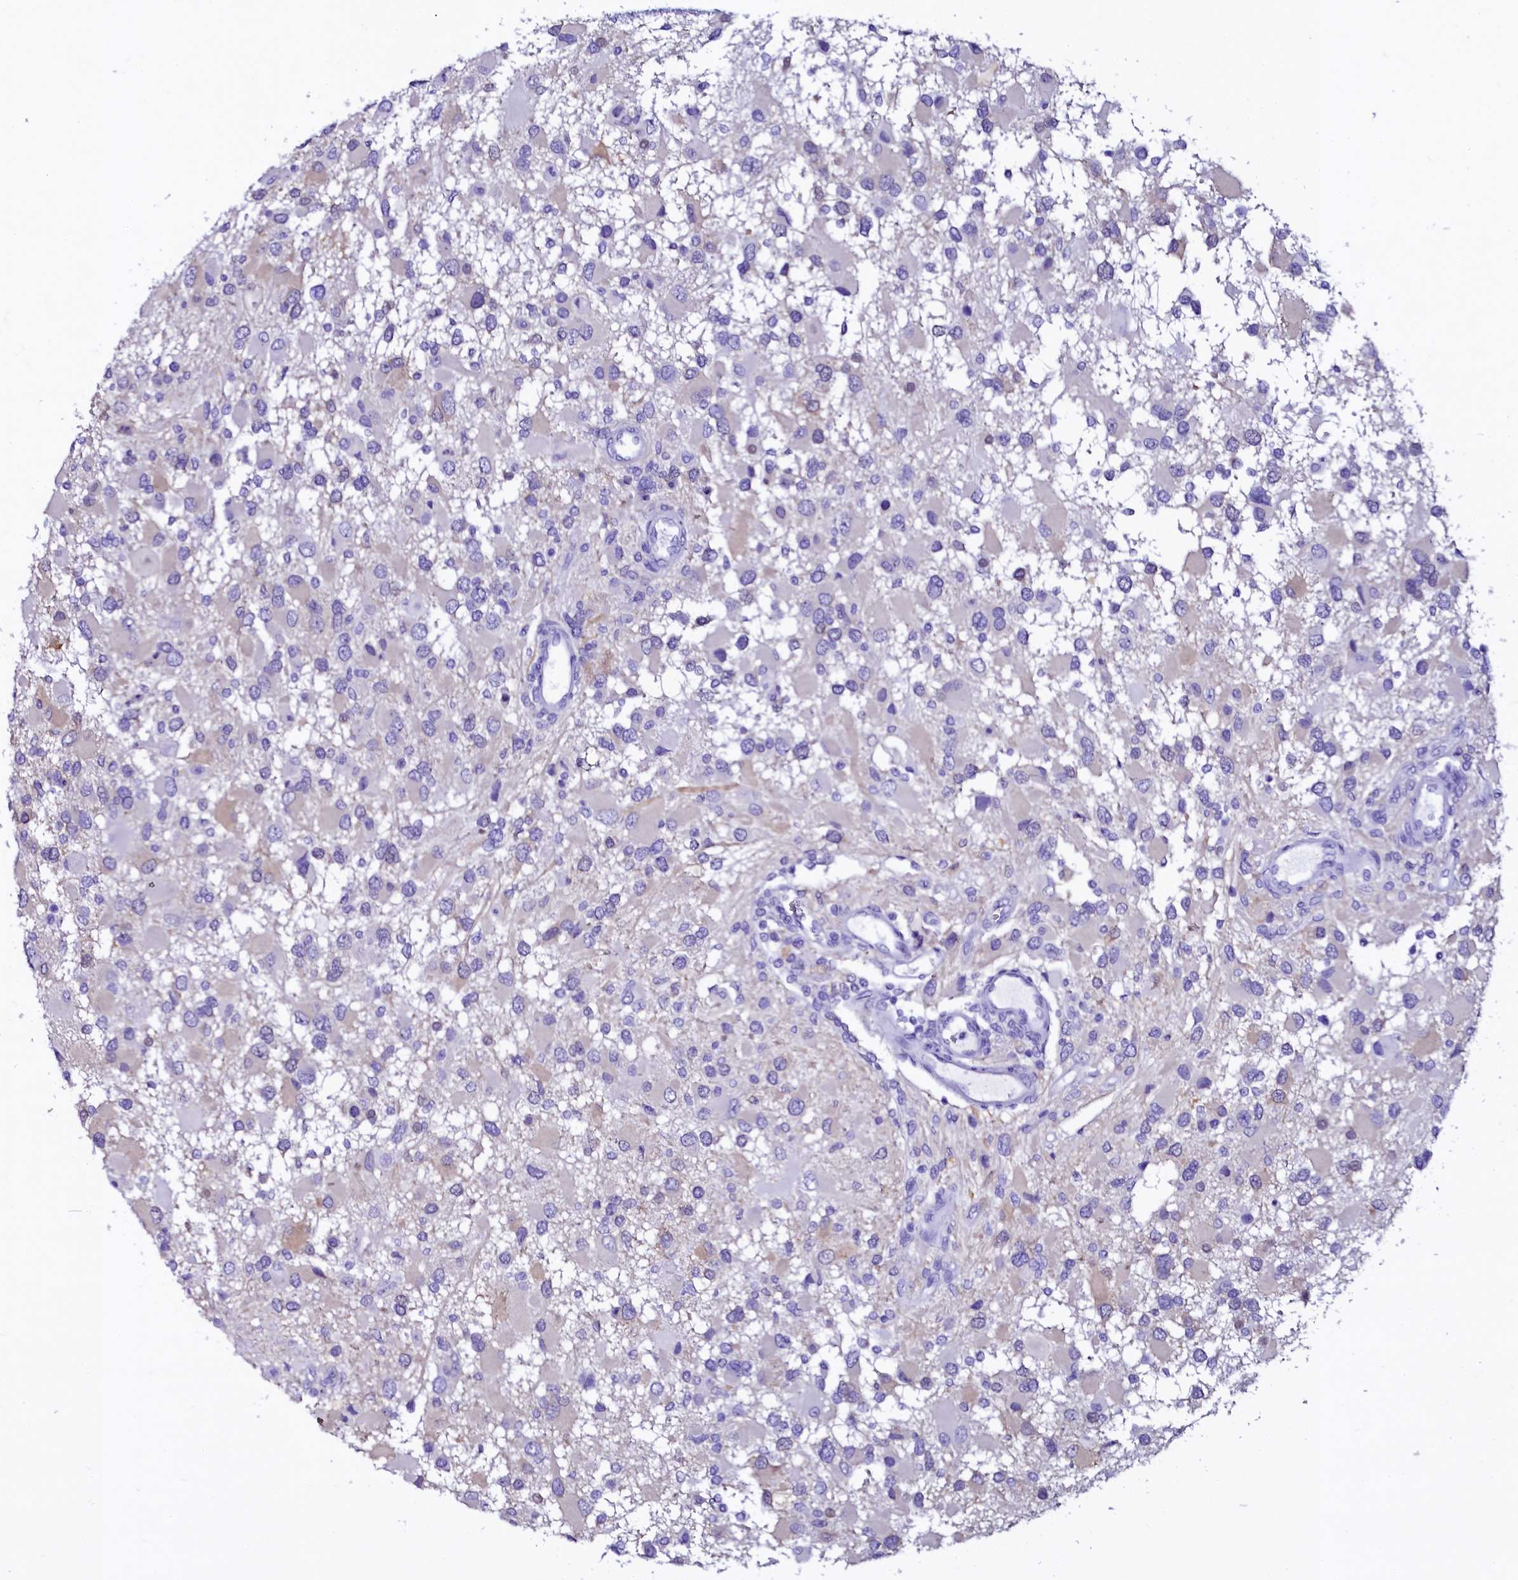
{"staining": {"intensity": "negative", "quantity": "none", "location": "none"}, "tissue": "glioma", "cell_type": "Tumor cells", "image_type": "cancer", "snomed": [{"axis": "morphology", "description": "Glioma, malignant, High grade"}, {"axis": "topography", "description": "Brain"}], "caption": "Immunohistochemistry (IHC) image of malignant glioma (high-grade) stained for a protein (brown), which shows no positivity in tumor cells.", "gene": "SORD", "patient": {"sex": "male", "age": 53}}